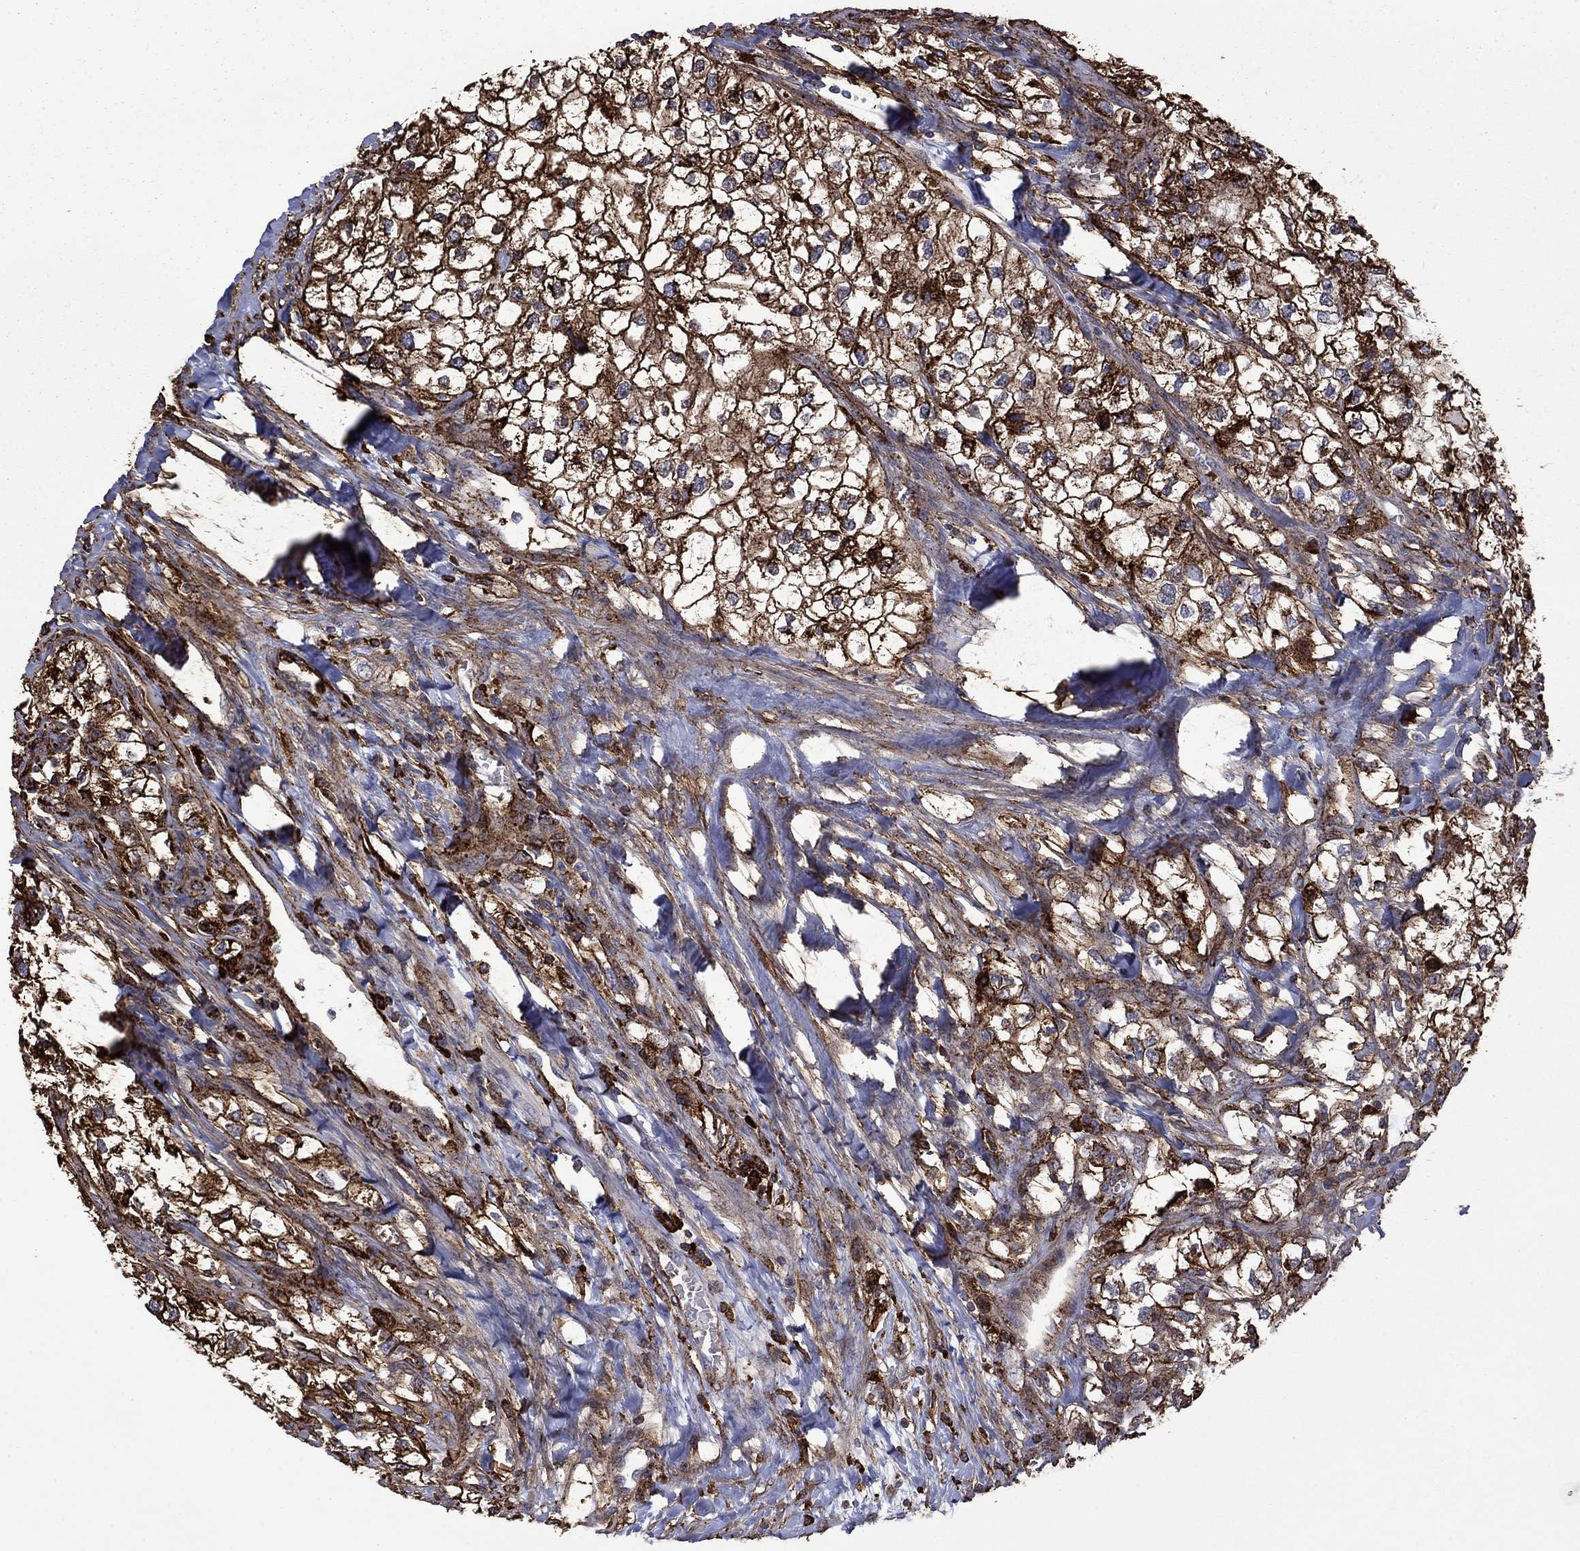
{"staining": {"intensity": "strong", "quantity": ">75%", "location": "cytoplasmic/membranous"}, "tissue": "renal cancer", "cell_type": "Tumor cells", "image_type": "cancer", "snomed": [{"axis": "morphology", "description": "Adenocarcinoma, NOS"}, {"axis": "topography", "description": "Kidney"}], "caption": "Immunohistochemistry (IHC) of renal cancer shows high levels of strong cytoplasmic/membranous expression in about >75% of tumor cells.", "gene": "PLAU", "patient": {"sex": "male", "age": 59}}